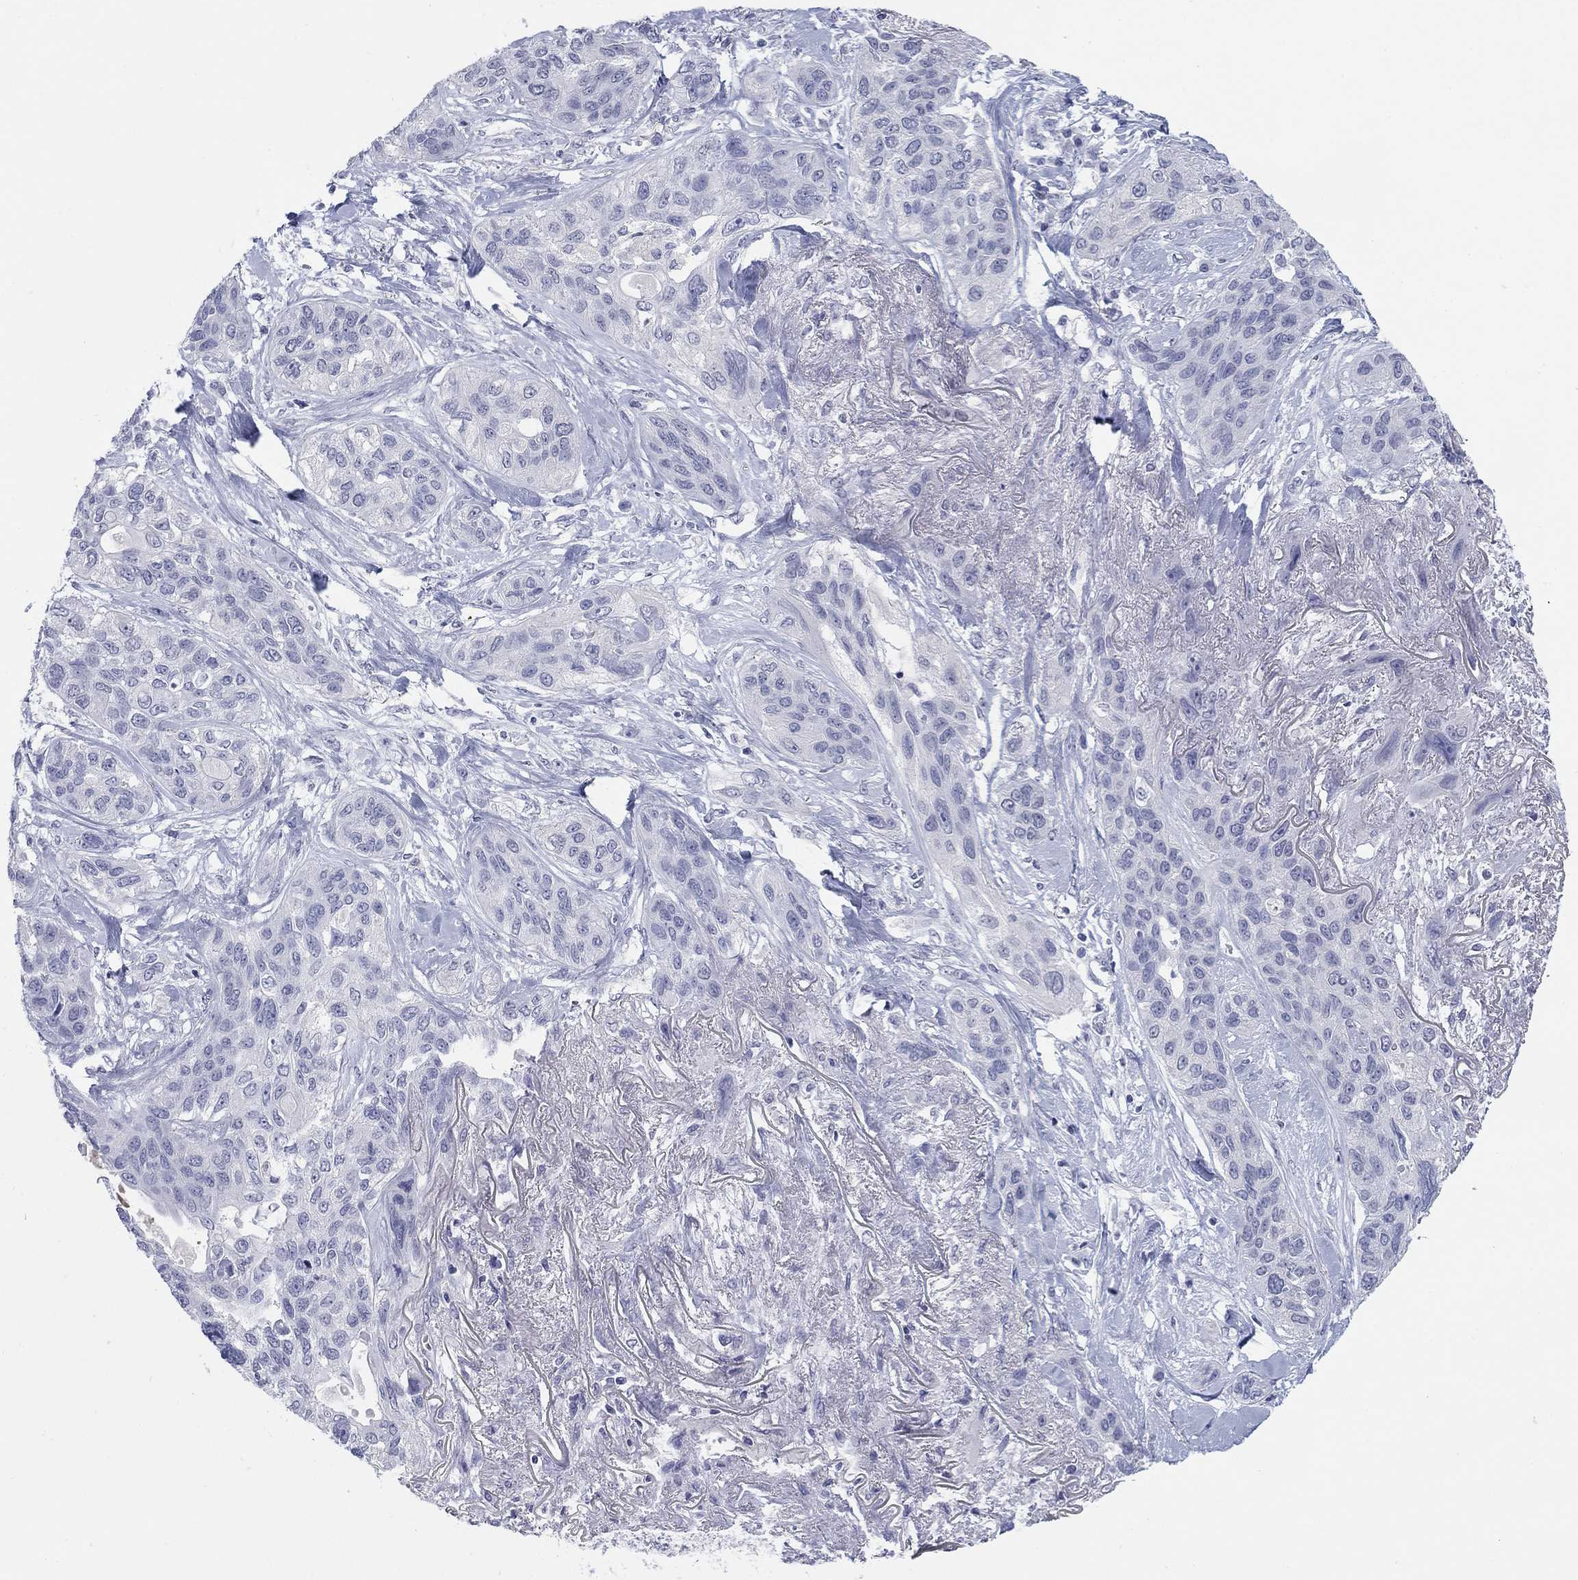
{"staining": {"intensity": "negative", "quantity": "none", "location": "none"}, "tissue": "lung cancer", "cell_type": "Tumor cells", "image_type": "cancer", "snomed": [{"axis": "morphology", "description": "Squamous cell carcinoma, NOS"}, {"axis": "topography", "description": "Lung"}], "caption": "Human lung squamous cell carcinoma stained for a protein using immunohistochemistry (IHC) demonstrates no expression in tumor cells.", "gene": "ATP6V1G2", "patient": {"sex": "female", "age": 70}}